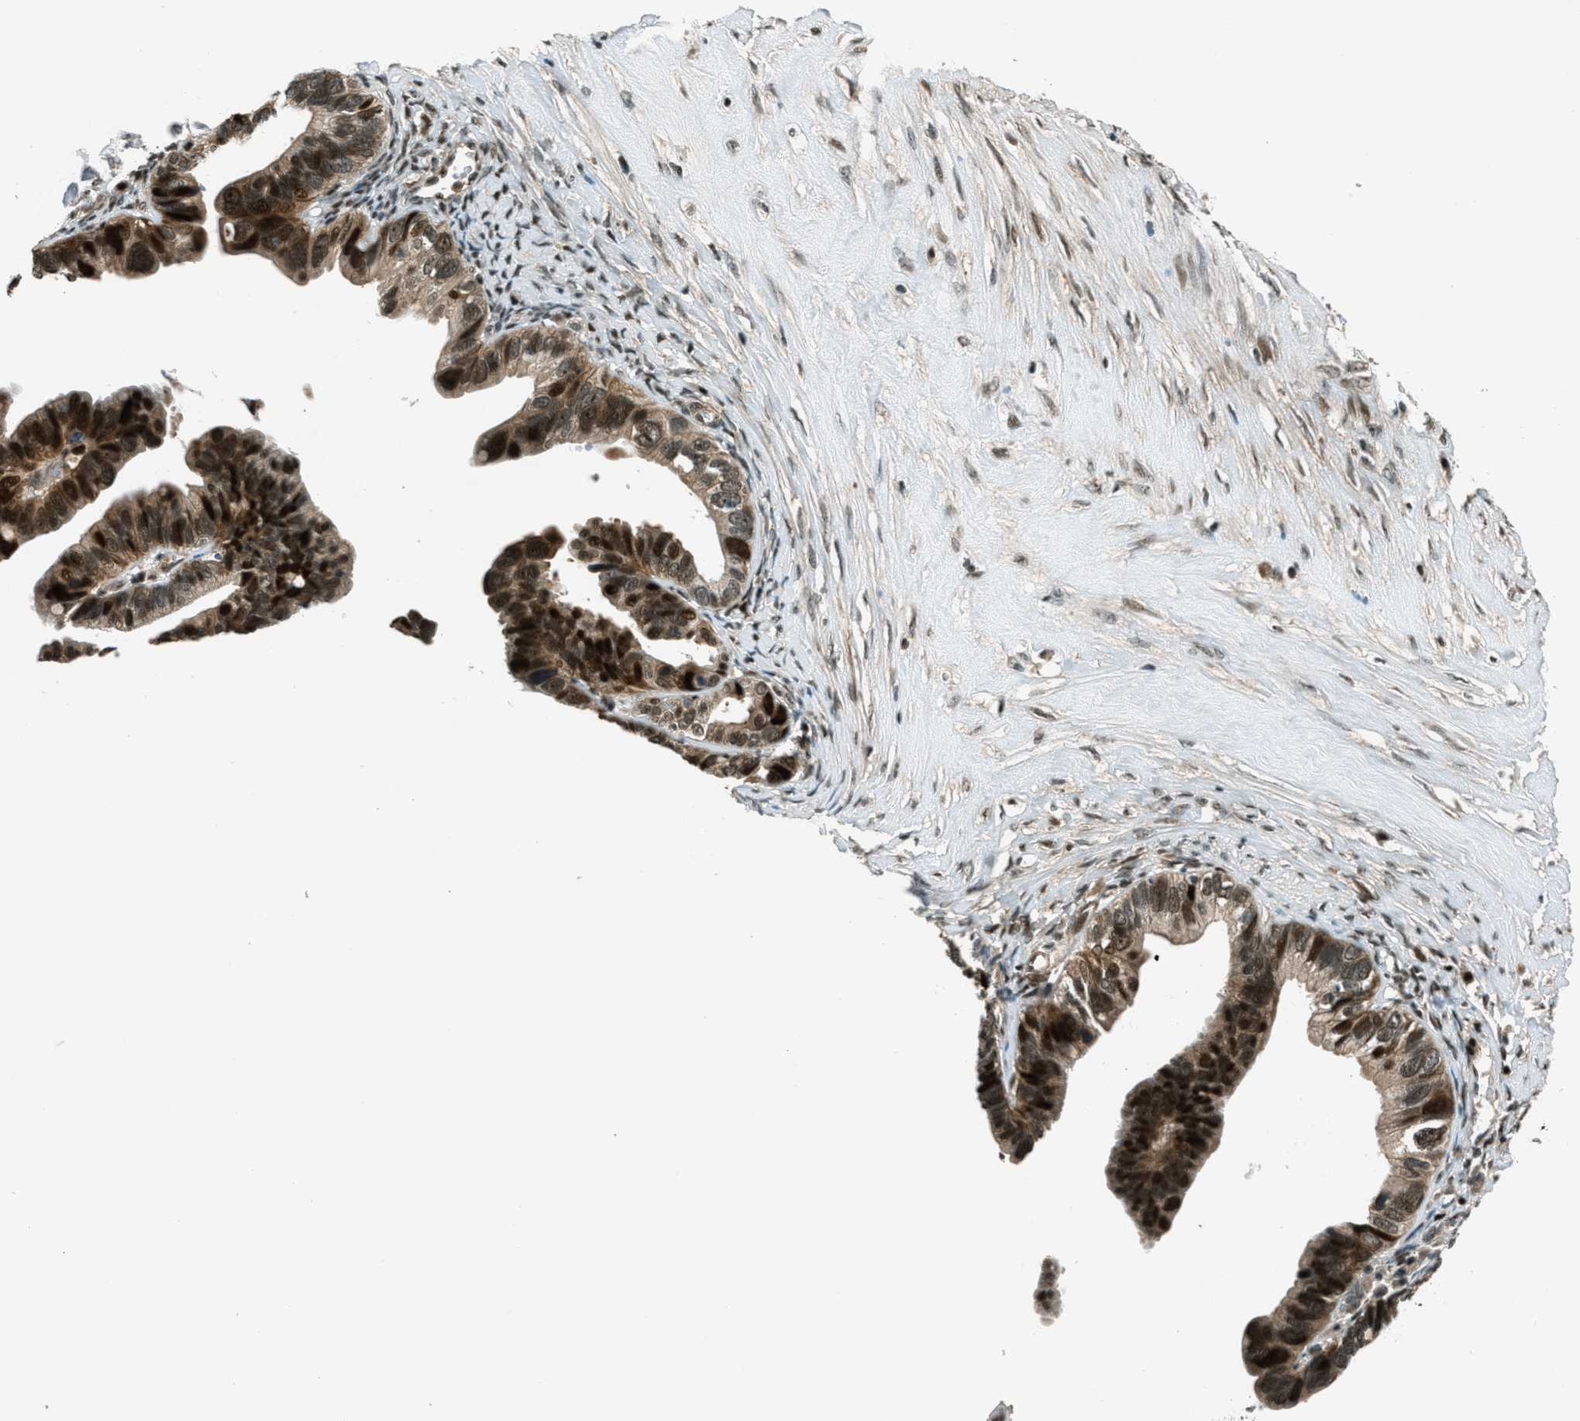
{"staining": {"intensity": "strong", "quantity": ">75%", "location": "cytoplasmic/membranous,nuclear"}, "tissue": "ovarian cancer", "cell_type": "Tumor cells", "image_type": "cancer", "snomed": [{"axis": "morphology", "description": "Cystadenocarcinoma, serous, NOS"}, {"axis": "topography", "description": "Ovary"}], "caption": "Strong cytoplasmic/membranous and nuclear expression for a protein is appreciated in approximately >75% of tumor cells of ovarian serous cystadenocarcinoma using immunohistochemistry.", "gene": "FOXM1", "patient": {"sex": "female", "age": 56}}